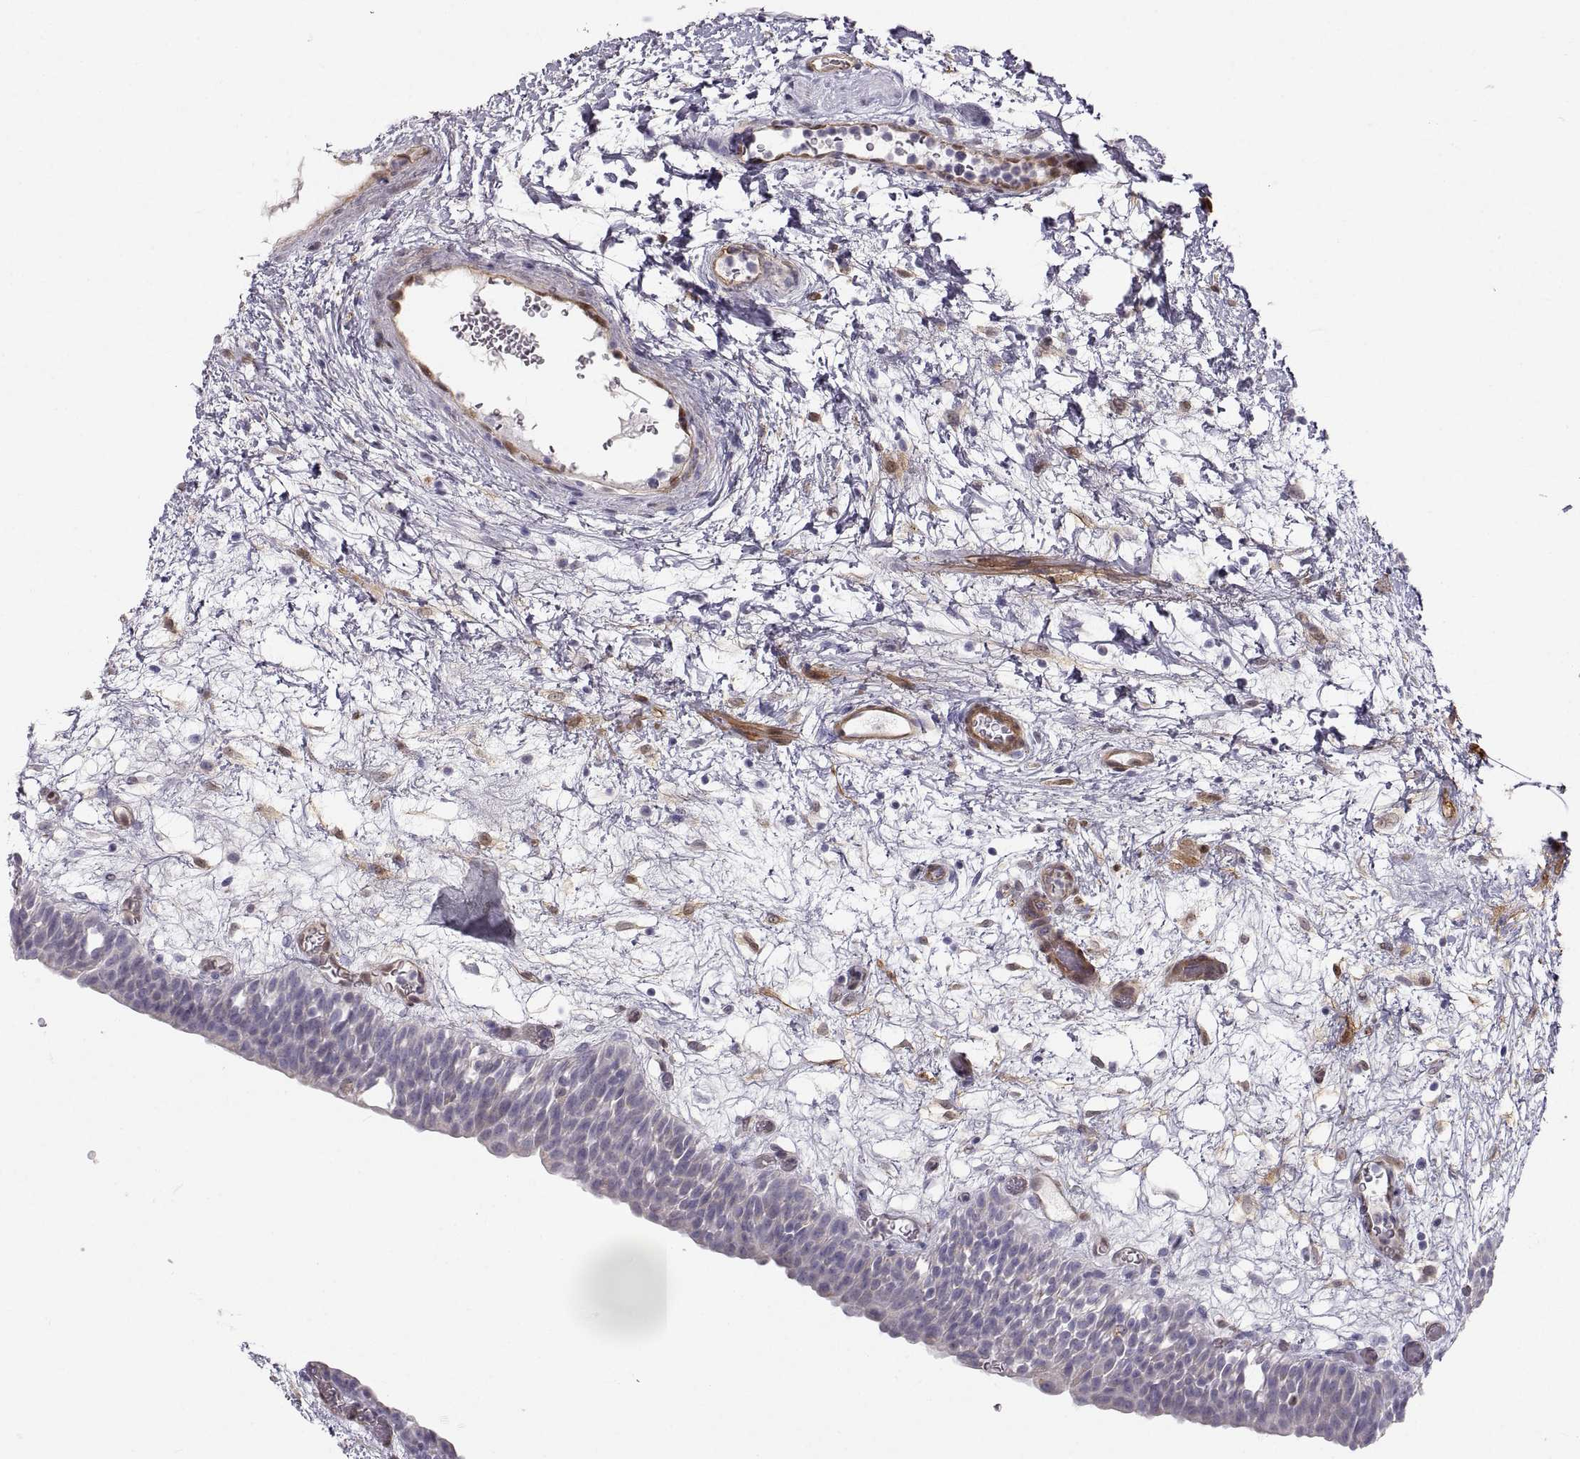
{"staining": {"intensity": "negative", "quantity": "none", "location": "none"}, "tissue": "urinary bladder", "cell_type": "Urothelial cells", "image_type": "normal", "snomed": [{"axis": "morphology", "description": "Normal tissue, NOS"}, {"axis": "topography", "description": "Urinary bladder"}], "caption": "IHC of normal human urinary bladder shows no expression in urothelial cells. The staining is performed using DAB (3,3'-diaminobenzidine) brown chromogen with nuclei counter-stained in using hematoxylin.", "gene": "PGM5", "patient": {"sex": "male", "age": 76}}